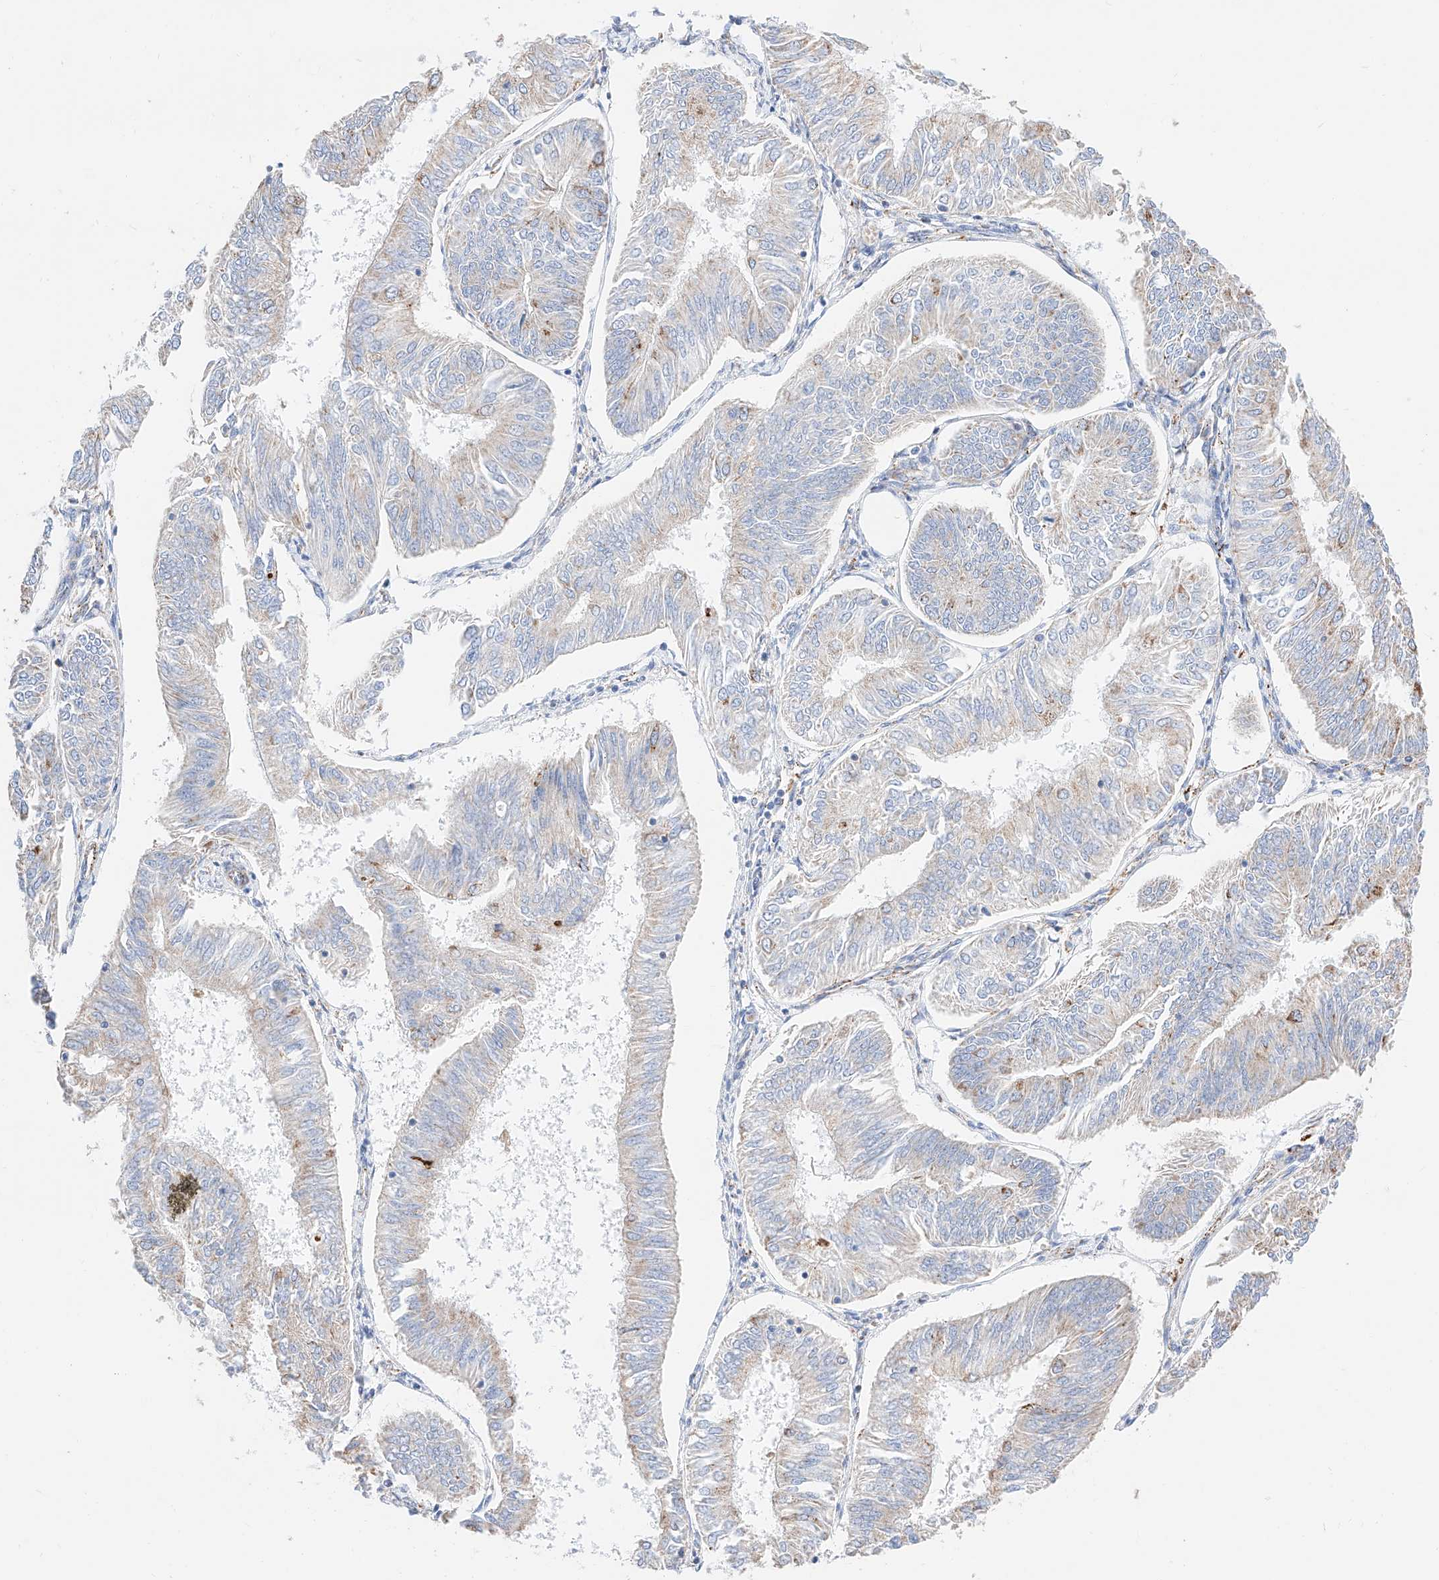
{"staining": {"intensity": "weak", "quantity": "<25%", "location": "cytoplasmic/membranous"}, "tissue": "endometrial cancer", "cell_type": "Tumor cells", "image_type": "cancer", "snomed": [{"axis": "morphology", "description": "Adenocarcinoma, NOS"}, {"axis": "topography", "description": "Endometrium"}], "caption": "Immunohistochemistry photomicrograph of neoplastic tissue: human adenocarcinoma (endometrial) stained with DAB demonstrates no significant protein expression in tumor cells.", "gene": "C6orf62", "patient": {"sex": "female", "age": 58}}